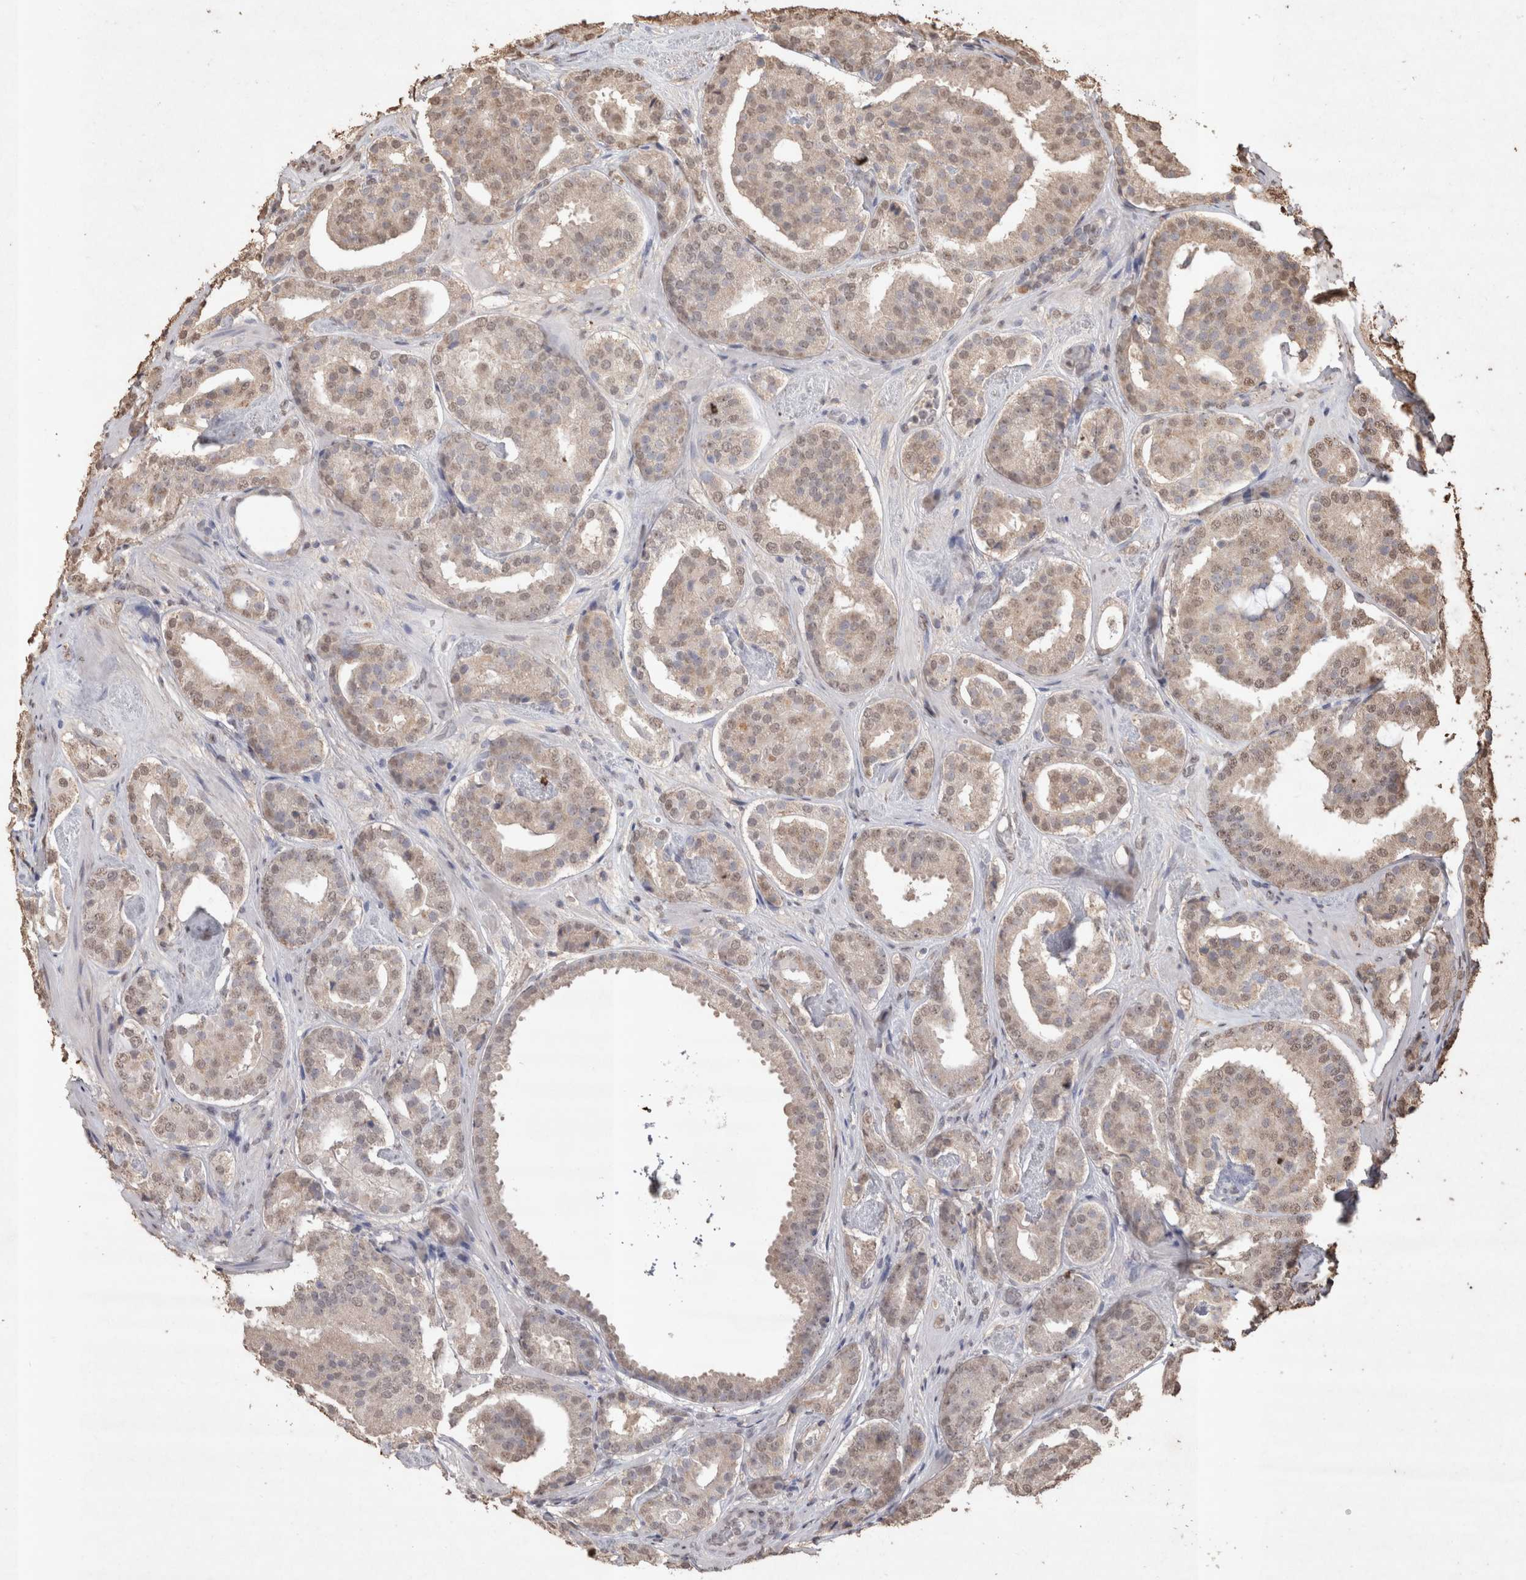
{"staining": {"intensity": "weak", "quantity": "25%-75%", "location": "nuclear"}, "tissue": "prostate cancer", "cell_type": "Tumor cells", "image_type": "cancer", "snomed": [{"axis": "morphology", "description": "Adenocarcinoma, Low grade"}, {"axis": "topography", "description": "Prostate"}], "caption": "Protein analysis of prostate cancer tissue displays weak nuclear positivity in about 25%-75% of tumor cells.", "gene": "MLX", "patient": {"sex": "male", "age": 69}}